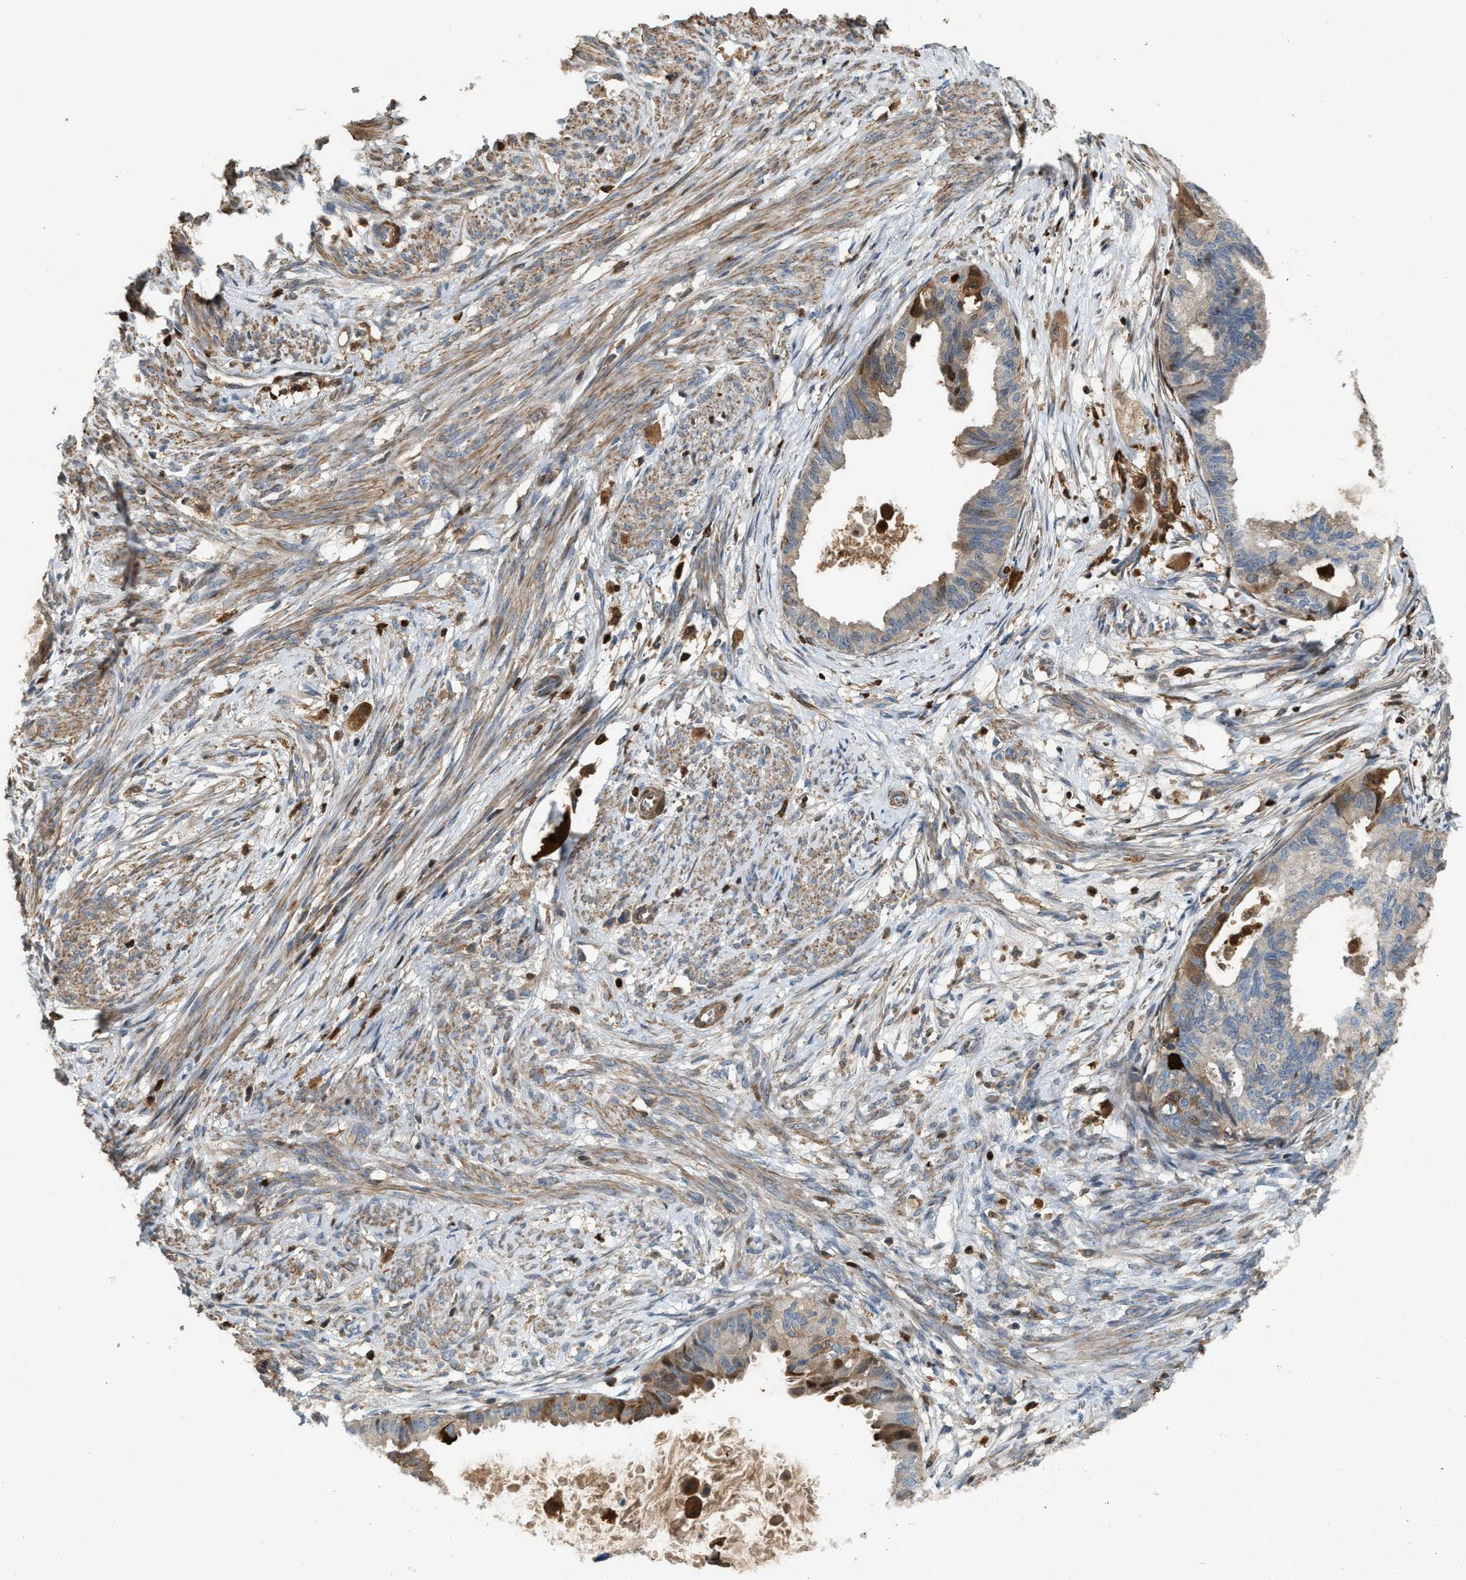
{"staining": {"intensity": "weak", "quantity": ">75%", "location": "cytoplasmic/membranous"}, "tissue": "cervical cancer", "cell_type": "Tumor cells", "image_type": "cancer", "snomed": [{"axis": "morphology", "description": "Normal tissue, NOS"}, {"axis": "morphology", "description": "Adenocarcinoma, NOS"}, {"axis": "topography", "description": "Cervix"}, {"axis": "topography", "description": "Endometrium"}], "caption": "Protein analysis of cervical adenocarcinoma tissue displays weak cytoplasmic/membranous expression in approximately >75% of tumor cells.", "gene": "SERPINB5", "patient": {"sex": "female", "age": 86}}